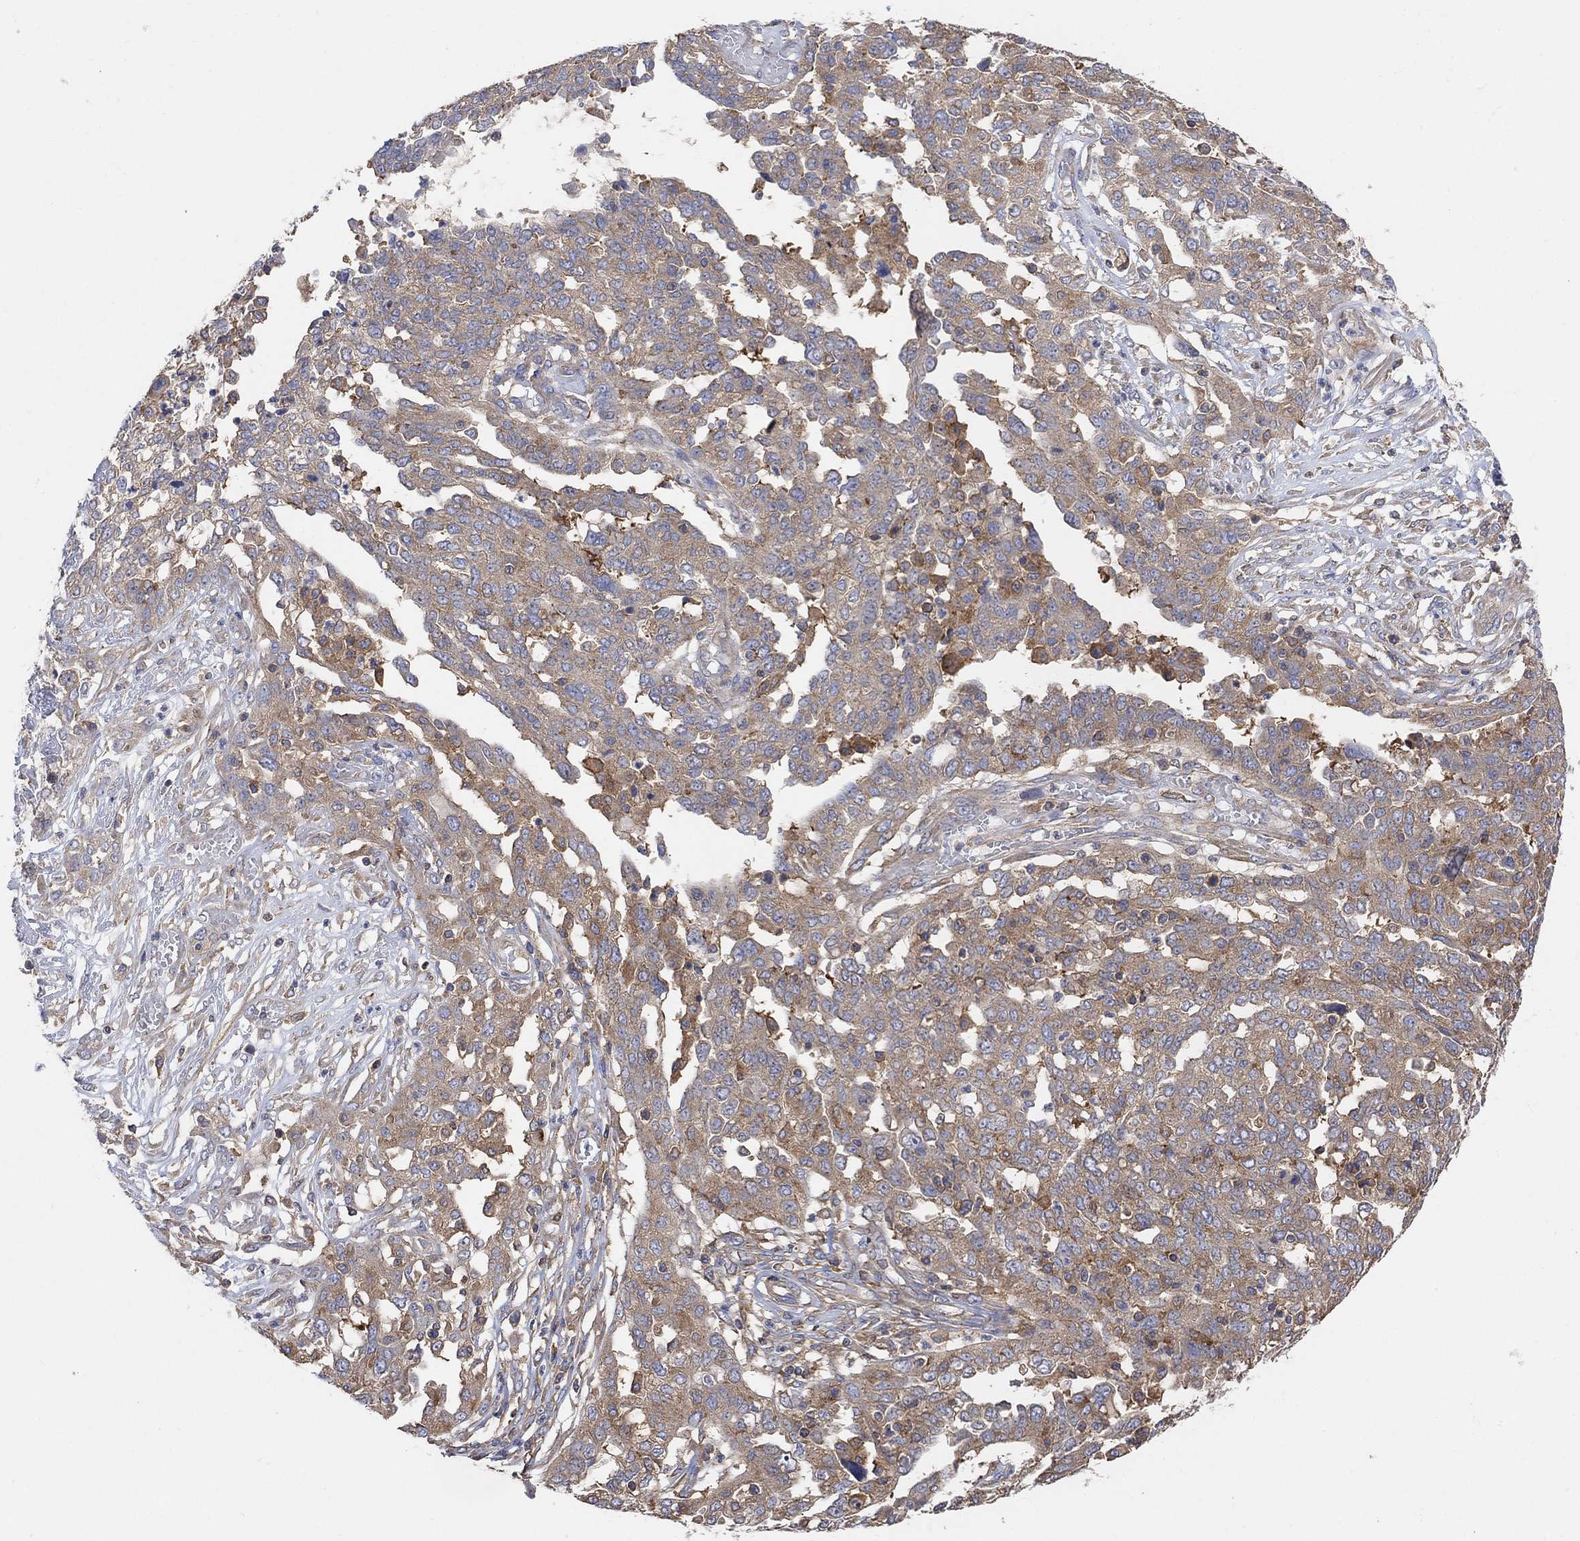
{"staining": {"intensity": "moderate", "quantity": "<25%", "location": "cytoplasmic/membranous"}, "tissue": "ovarian cancer", "cell_type": "Tumor cells", "image_type": "cancer", "snomed": [{"axis": "morphology", "description": "Cystadenocarcinoma, serous, NOS"}, {"axis": "topography", "description": "Ovary"}], "caption": "Ovarian cancer tissue exhibits moderate cytoplasmic/membranous positivity in about <25% of tumor cells, visualized by immunohistochemistry. Immunohistochemistry (ihc) stains the protein of interest in brown and the nuclei are stained blue.", "gene": "BLOC1S3", "patient": {"sex": "female", "age": 67}}